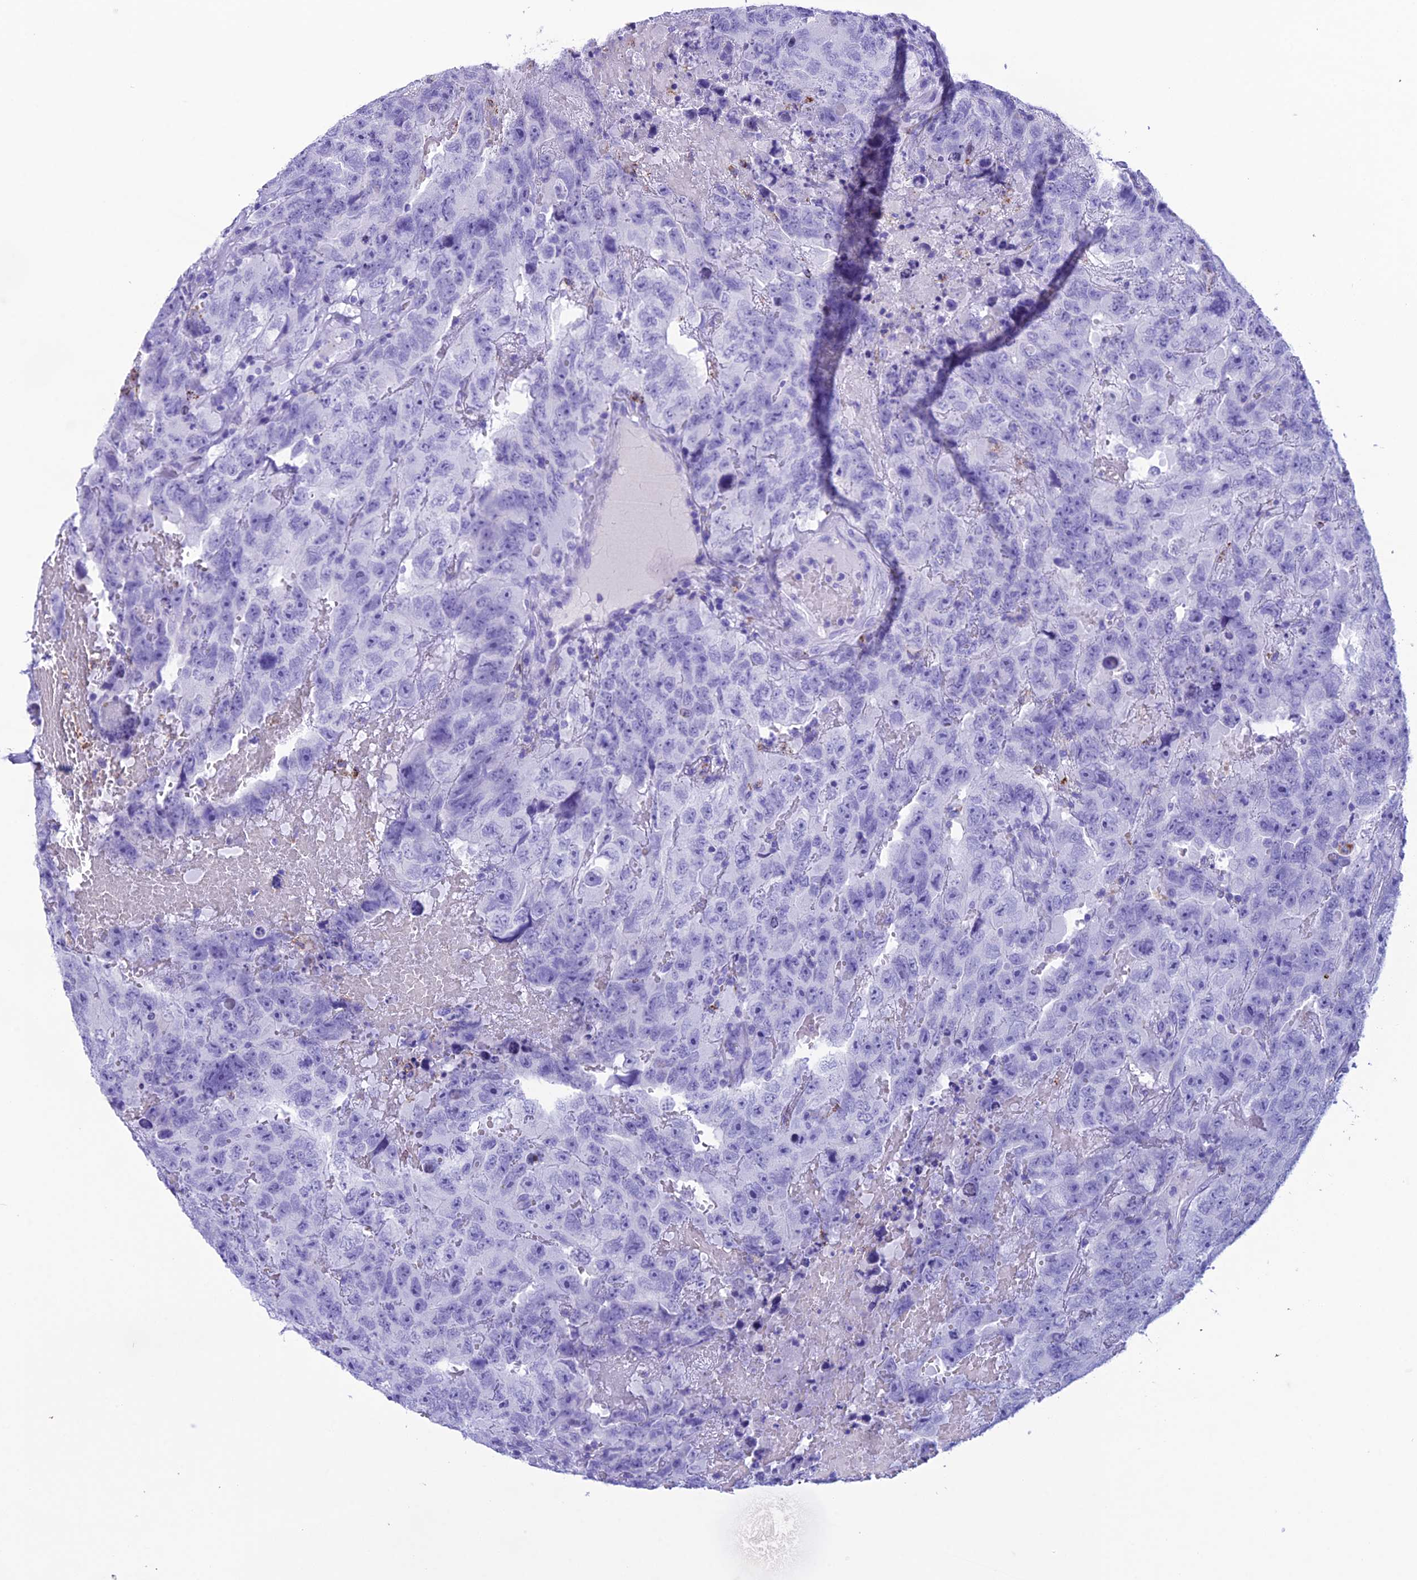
{"staining": {"intensity": "negative", "quantity": "none", "location": "none"}, "tissue": "testis cancer", "cell_type": "Tumor cells", "image_type": "cancer", "snomed": [{"axis": "morphology", "description": "Carcinoma, Embryonal, NOS"}, {"axis": "topography", "description": "Testis"}], "caption": "A histopathology image of human testis cancer is negative for staining in tumor cells.", "gene": "TRAM1L1", "patient": {"sex": "male", "age": 45}}